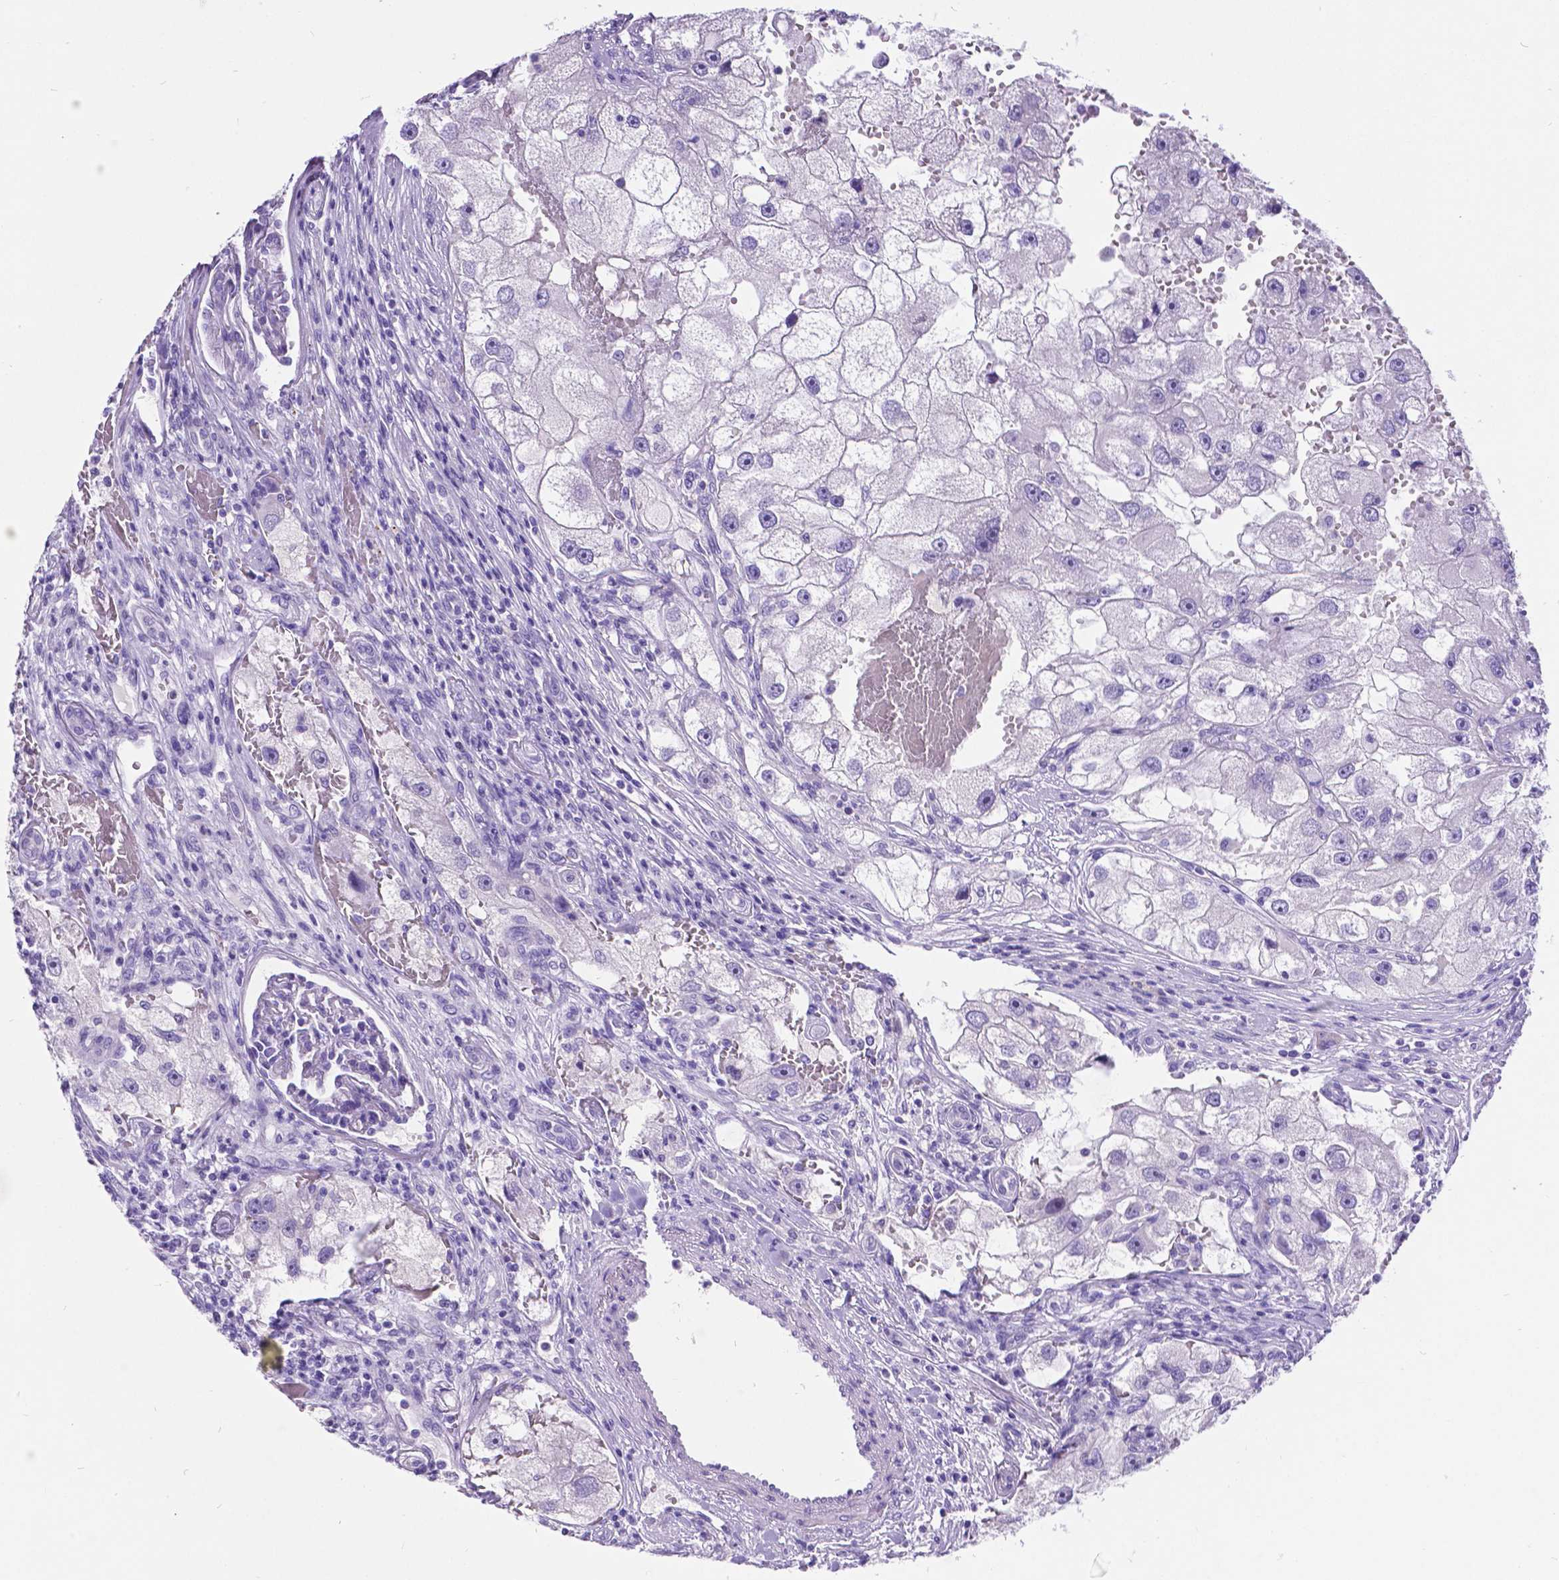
{"staining": {"intensity": "negative", "quantity": "none", "location": "none"}, "tissue": "renal cancer", "cell_type": "Tumor cells", "image_type": "cancer", "snomed": [{"axis": "morphology", "description": "Adenocarcinoma, NOS"}, {"axis": "topography", "description": "Kidney"}], "caption": "A photomicrograph of renal cancer stained for a protein shows no brown staining in tumor cells. (Brightfield microscopy of DAB IHC at high magnification).", "gene": "SATB2", "patient": {"sex": "male", "age": 63}}